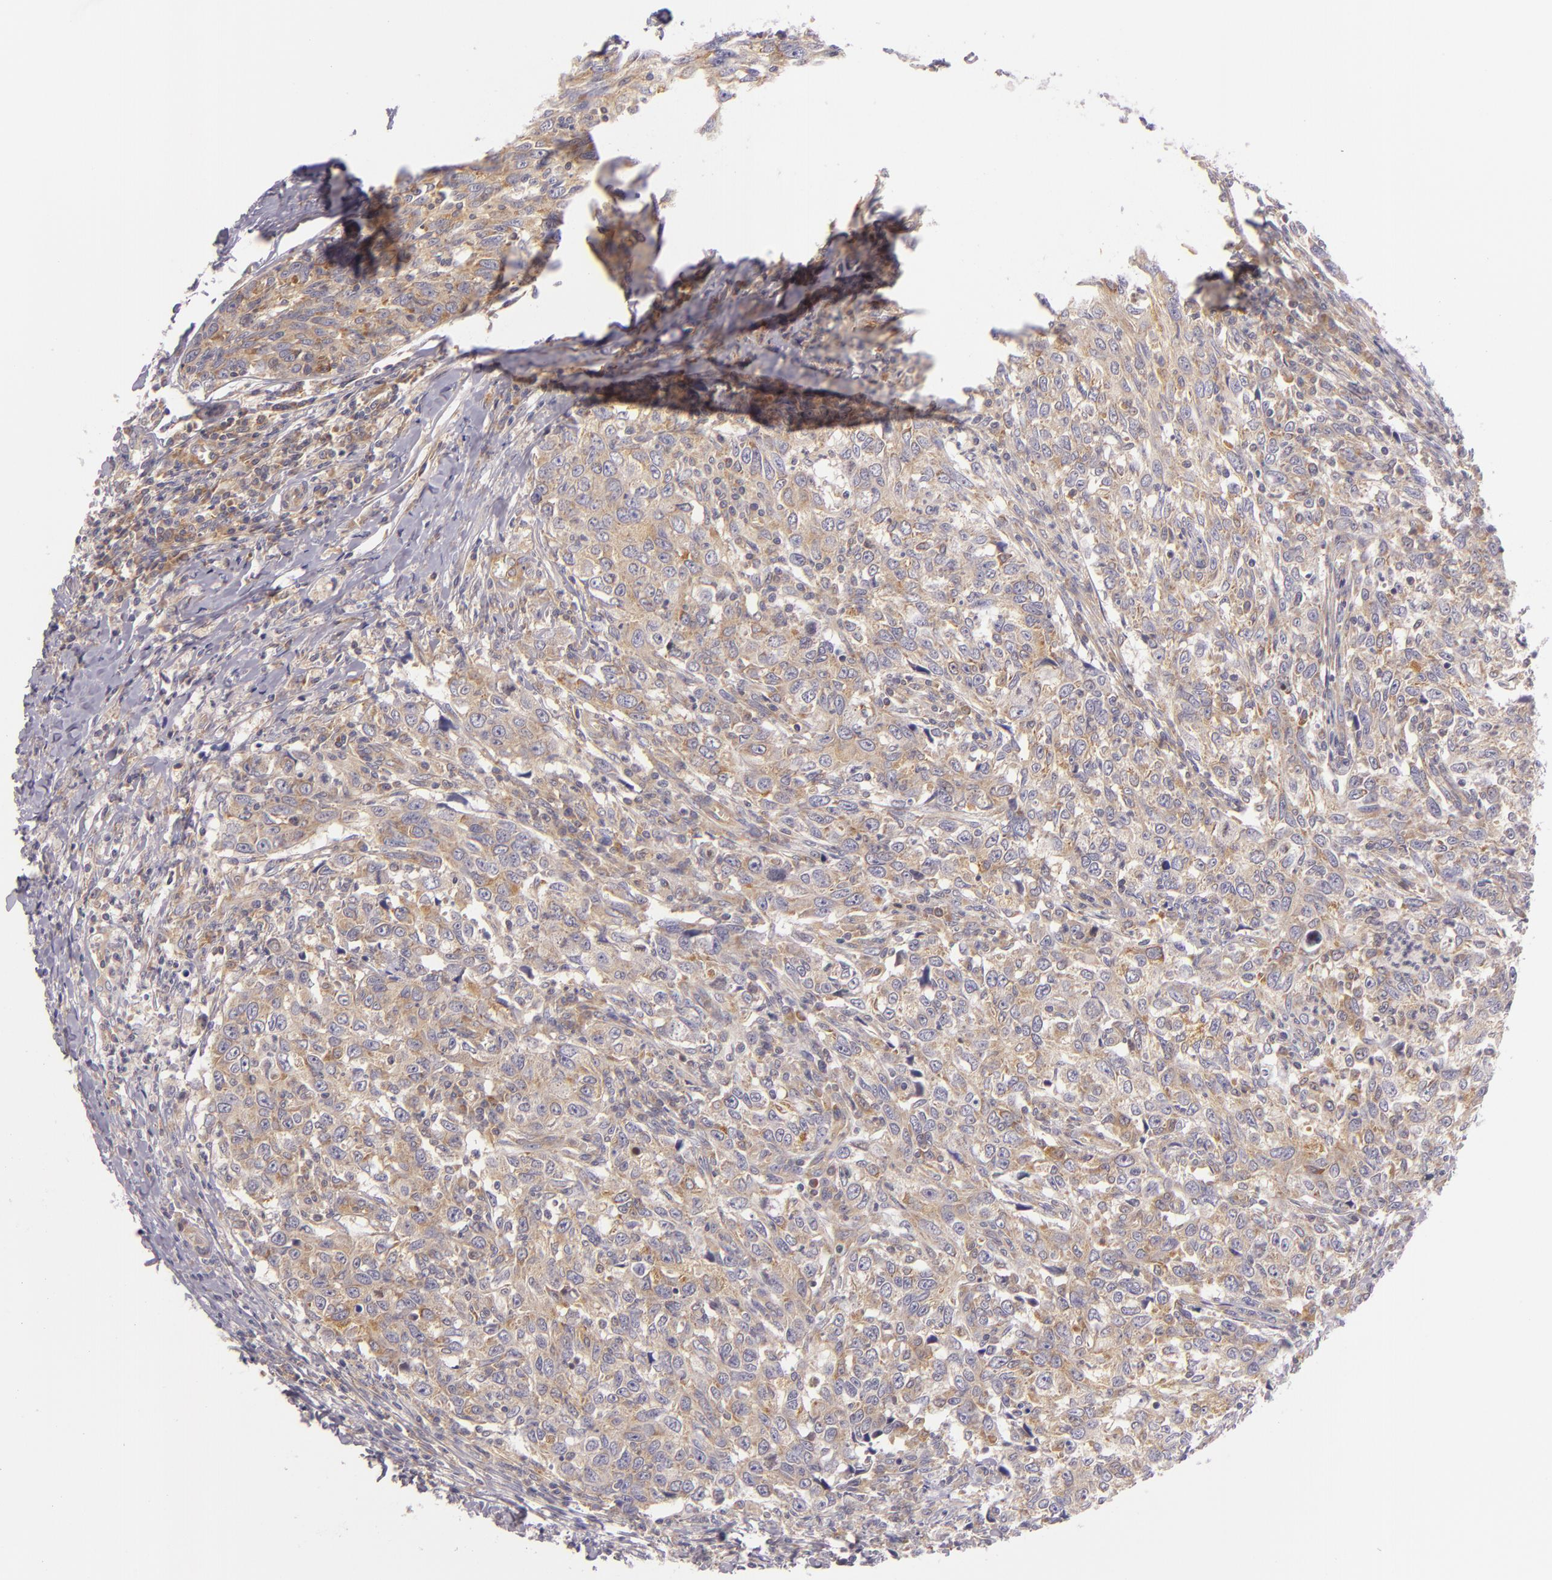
{"staining": {"intensity": "moderate", "quantity": "25%-75%", "location": "cytoplasmic/membranous"}, "tissue": "breast cancer", "cell_type": "Tumor cells", "image_type": "cancer", "snomed": [{"axis": "morphology", "description": "Duct carcinoma"}, {"axis": "topography", "description": "Breast"}], "caption": "Moderate cytoplasmic/membranous staining is appreciated in about 25%-75% of tumor cells in breast cancer. The protein of interest is shown in brown color, while the nuclei are stained blue.", "gene": "UPF3B", "patient": {"sex": "female", "age": 50}}